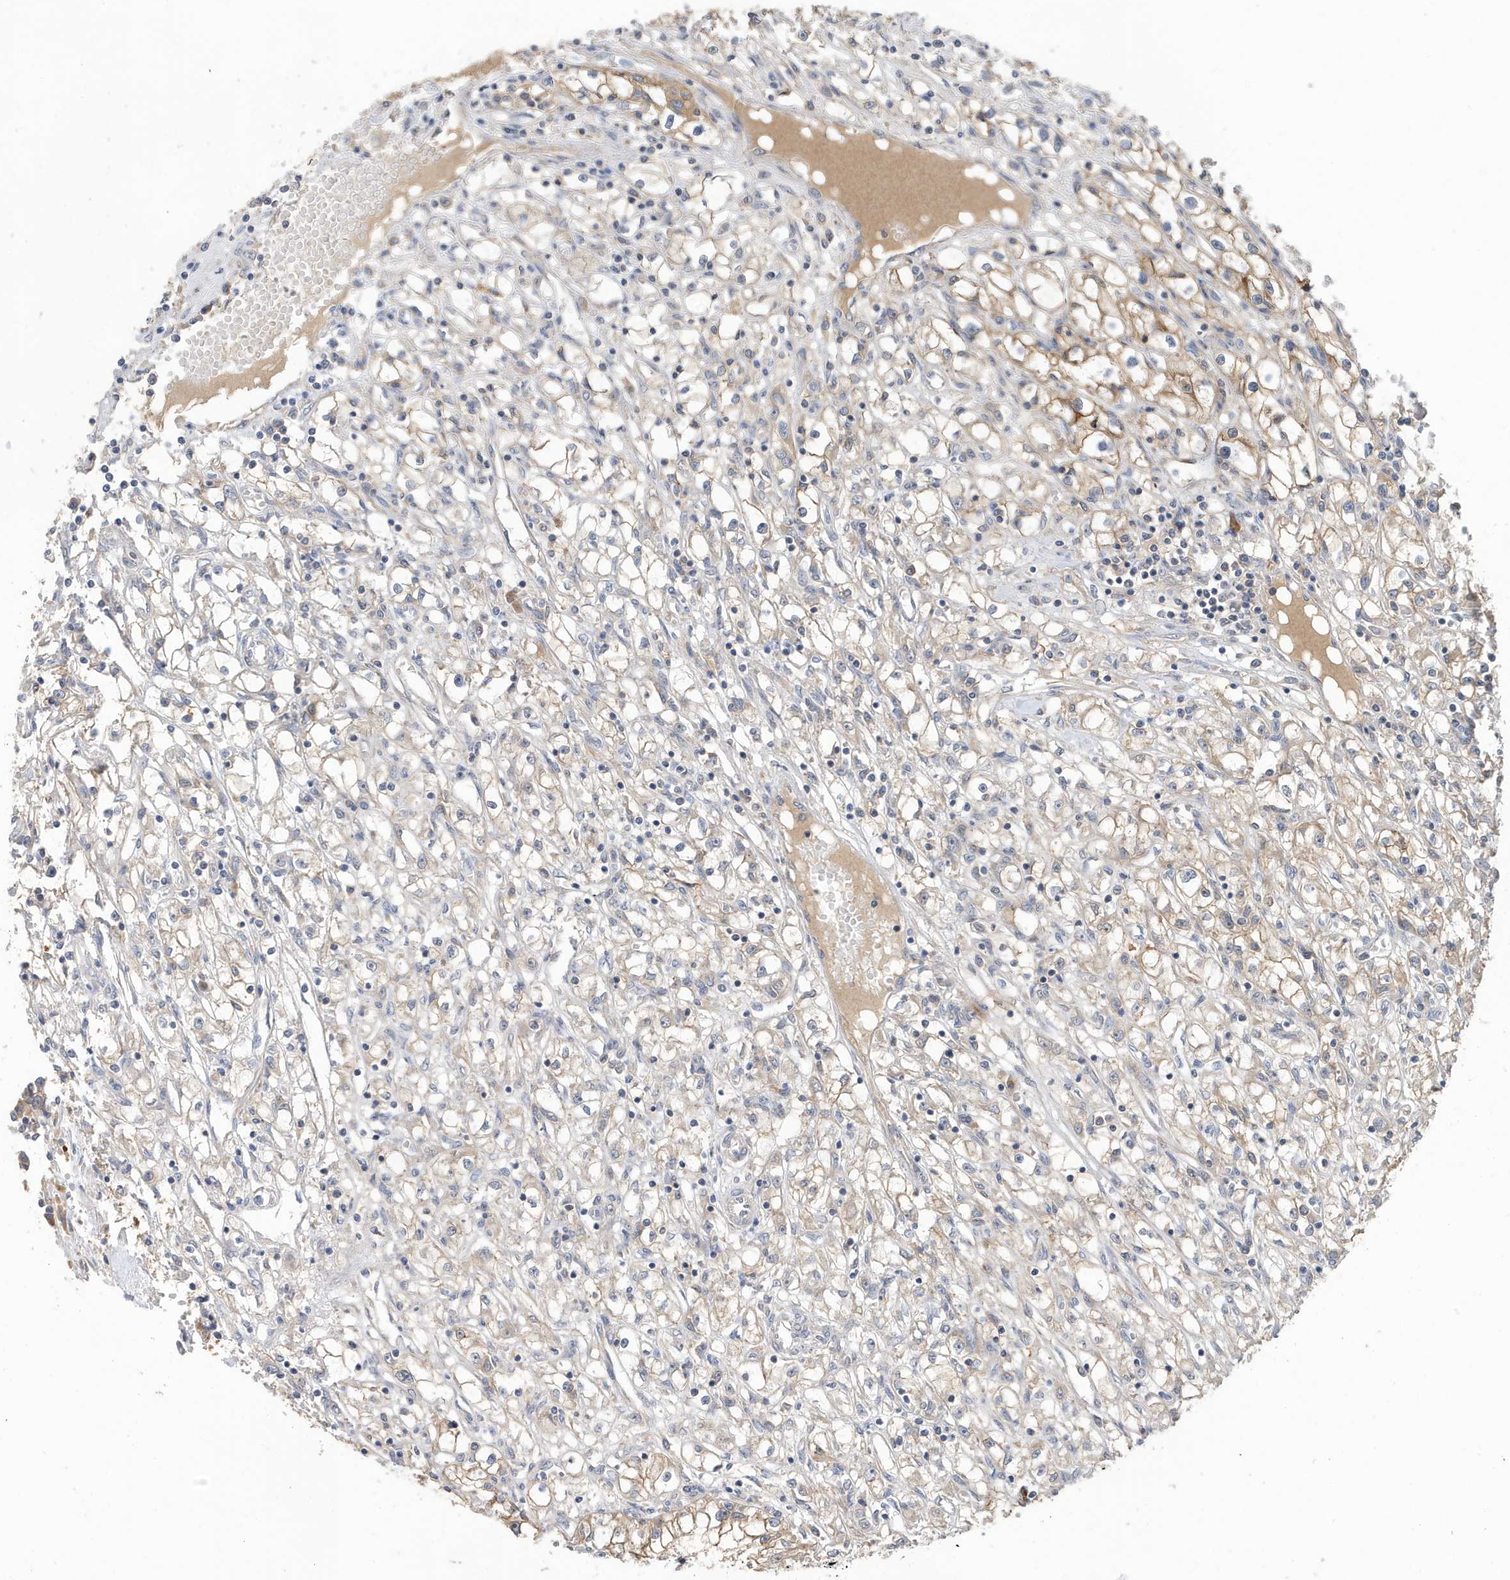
{"staining": {"intensity": "weak", "quantity": "<25%", "location": "cytoplasmic/membranous"}, "tissue": "renal cancer", "cell_type": "Tumor cells", "image_type": "cancer", "snomed": [{"axis": "morphology", "description": "Adenocarcinoma, NOS"}, {"axis": "topography", "description": "Kidney"}], "caption": "Renal adenocarcinoma was stained to show a protein in brown. There is no significant expression in tumor cells.", "gene": "LAPTM4A", "patient": {"sex": "male", "age": 56}}